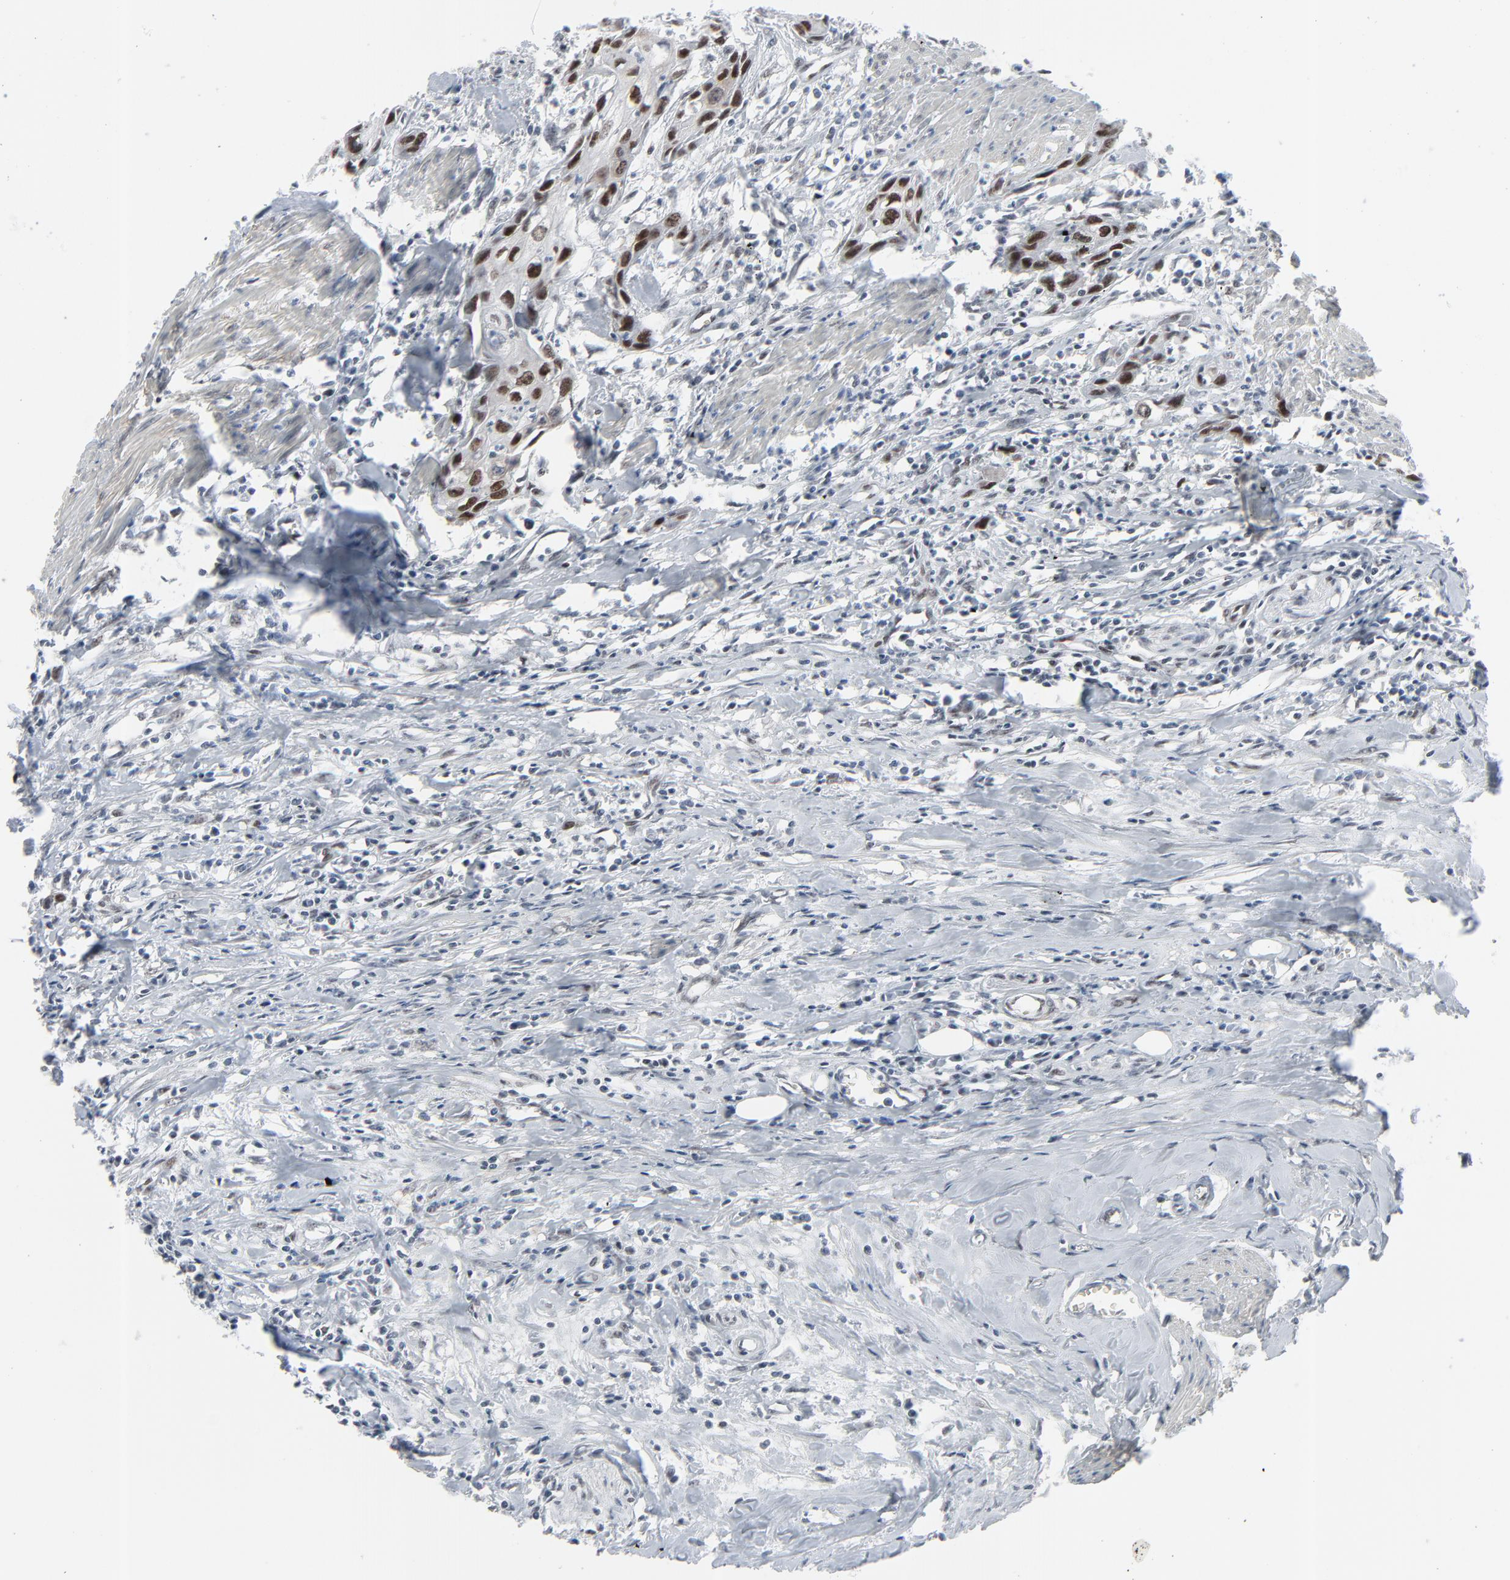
{"staining": {"intensity": "strong", "quantity": ">75%", "location": "nuclear"}, "tissue": "urothelial cancer", "cell_type": "Tumor cells", "image_type": "cancer", "snomed": [{"axis": "morphology", "description": "Urothelial carcinoma, High grade"}, {"axis": "topography", "description": "Urinary bladder"}], "caption": "An immunohistochemistry (IHC) photomicrograph of neoplastic tissue is shown. Protein staining in brown labels strong nuclear positivity in urothelial carcinoma (high-grade) within tumor cells. The staining was performed using DAB to visualize the protein expression in brown, while the nuclei were stained in blue with hematoxylin (Magnification: 20x).", "gene": "FBXO28", "patient": {"sex": "male", "age": 54}}